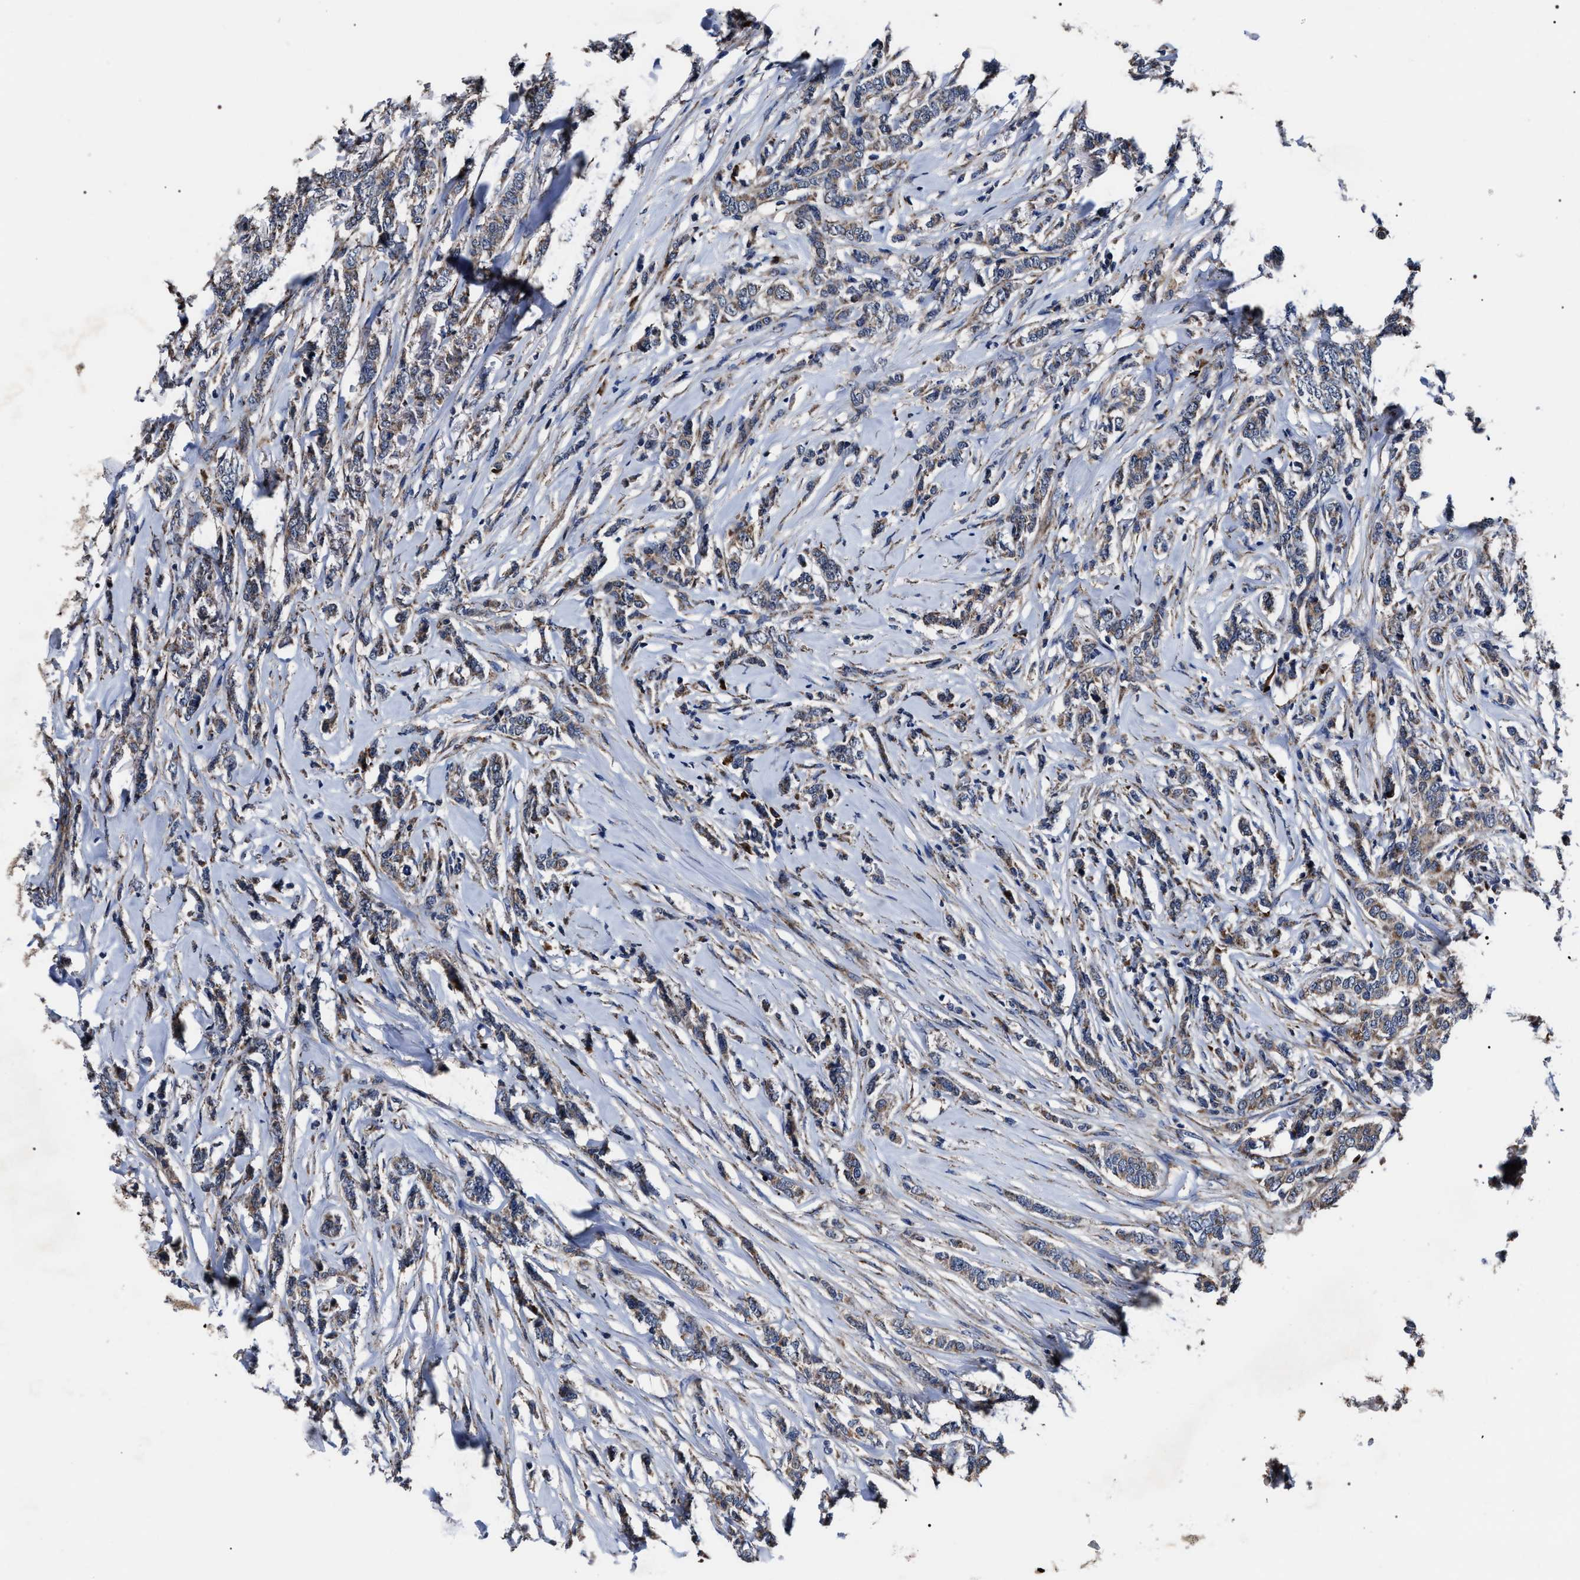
{"staining": {"intensity": "weak", "quantity": ">75%", "location": "cytoplasmic/membranous"}, "tissue": "breast cancer", "cell_type": "Tumor cells", "image_type": "cancer", "snomed": [{"axis": "morphology", "description": "Lobular carcinoma"}, {"axis": "topography", "description": "Skin"}, {"axis": "topography", "description": "Breast"}], "caption": "Lobular carcinoma (breast) was stained to show a protein in brown. There is low levels of weak cytoplasmic/membranous positivity in approximately >75% of tumor cells.", "gene": "MACC1", "patient": {"sex": "female", "age": 46}}